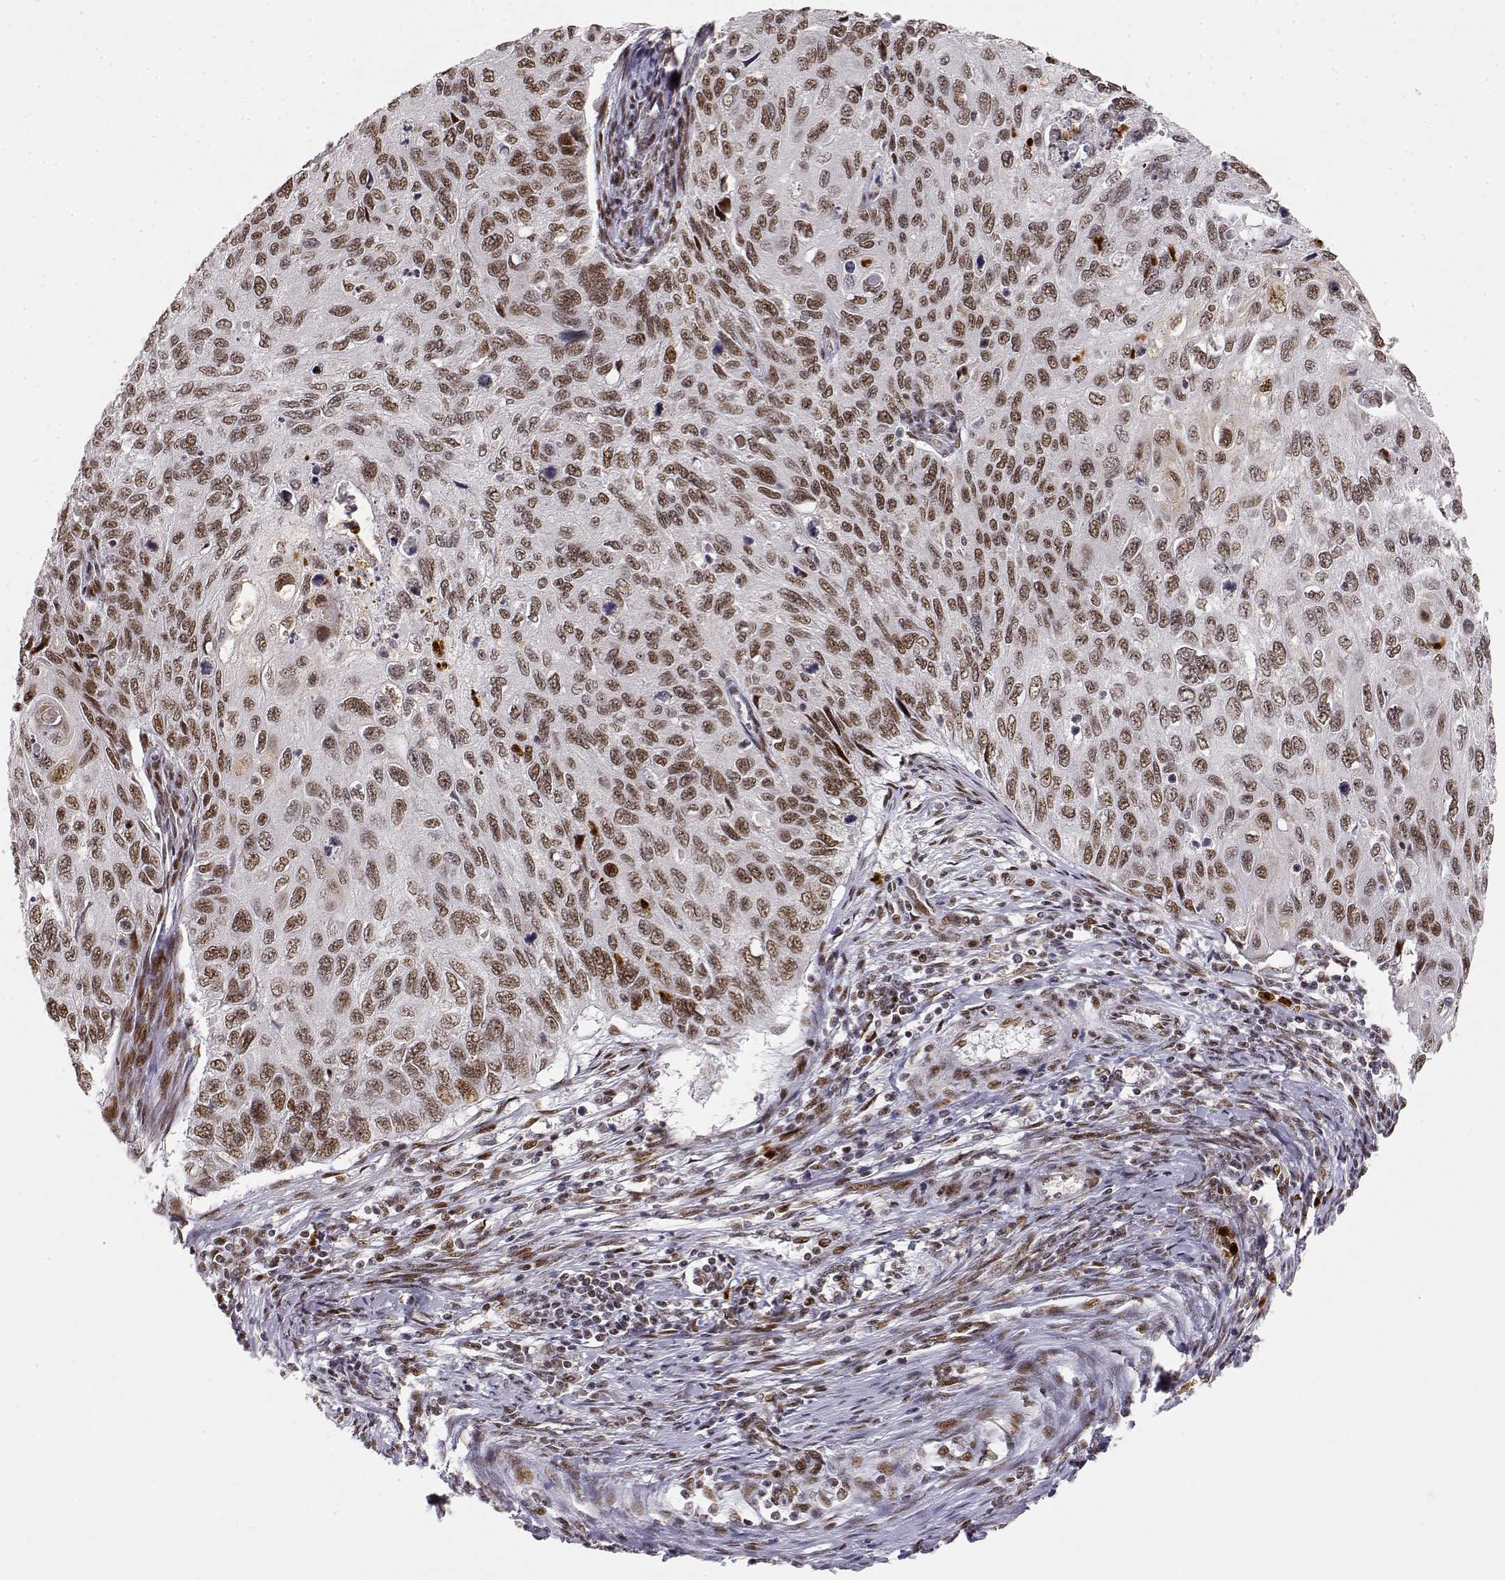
{"staining": {"intensity": "moderate", "quantity": "25%-75%", "location": "nuclear"}, "tissue": "cervical cancer", "cell_type": "Tumor cells", "image_type": "cancer", "snomed": [{"axis": "morphology", "description": "Squamous cell carcinoma, NOS"}, {"axis": "topography", "description": "Cervix"}], "caption": "Immunohistochemical staining of human cervical cancer (squamous cell carcinoma) displays moderate nuclear protein positivity in about 25%-75% of tumor cells.", "gene": "RSF1", "patient": {"sex": "female", "age": 70}}